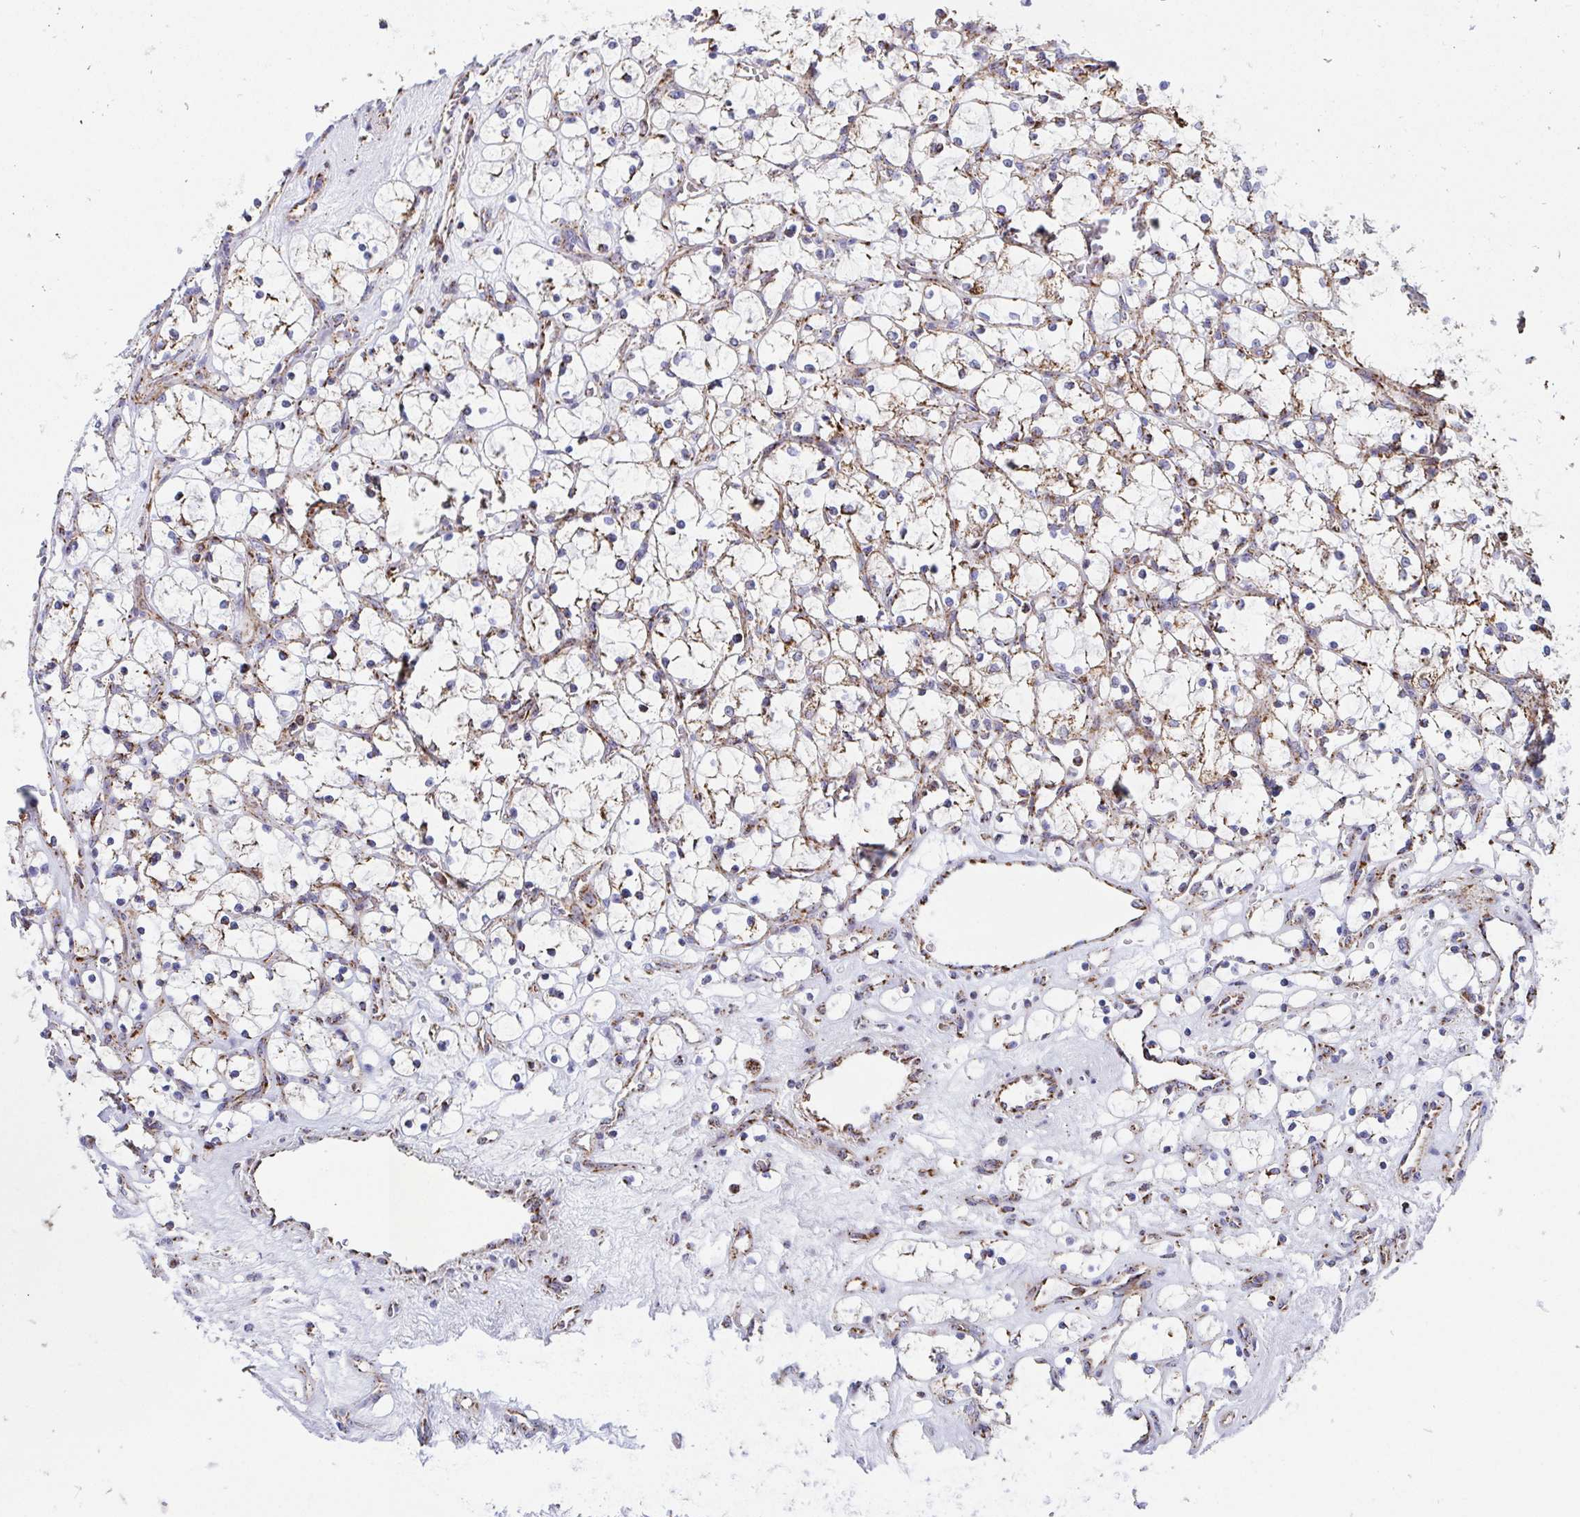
{"staining": {"intensity": "weak", "quantity": ">75%", "location": "cytoplasmic/membranous"}, "tissue": "renal cancer", "cell_type": "Tumor cells", "image_type": "cancer", "snomed": [{"axis": "morphology", "description": "Adenocarcinoma, NOS"}, {"axis": "topography", "description": "Kidney"}], "caption": "Immunohistochemical staining of renal cancer shows low levels of weak cytoplasmic/membranous expression in approximately >75% of tumor cells. The staining was performed using DAB (3,3'-diaminobenzidine), with brown indicating positive protein expression. Nuclei are stained blue with hematoxylin.", "gene": "ATP5MJ", "patient": {"sex": "female", "age": 69}}